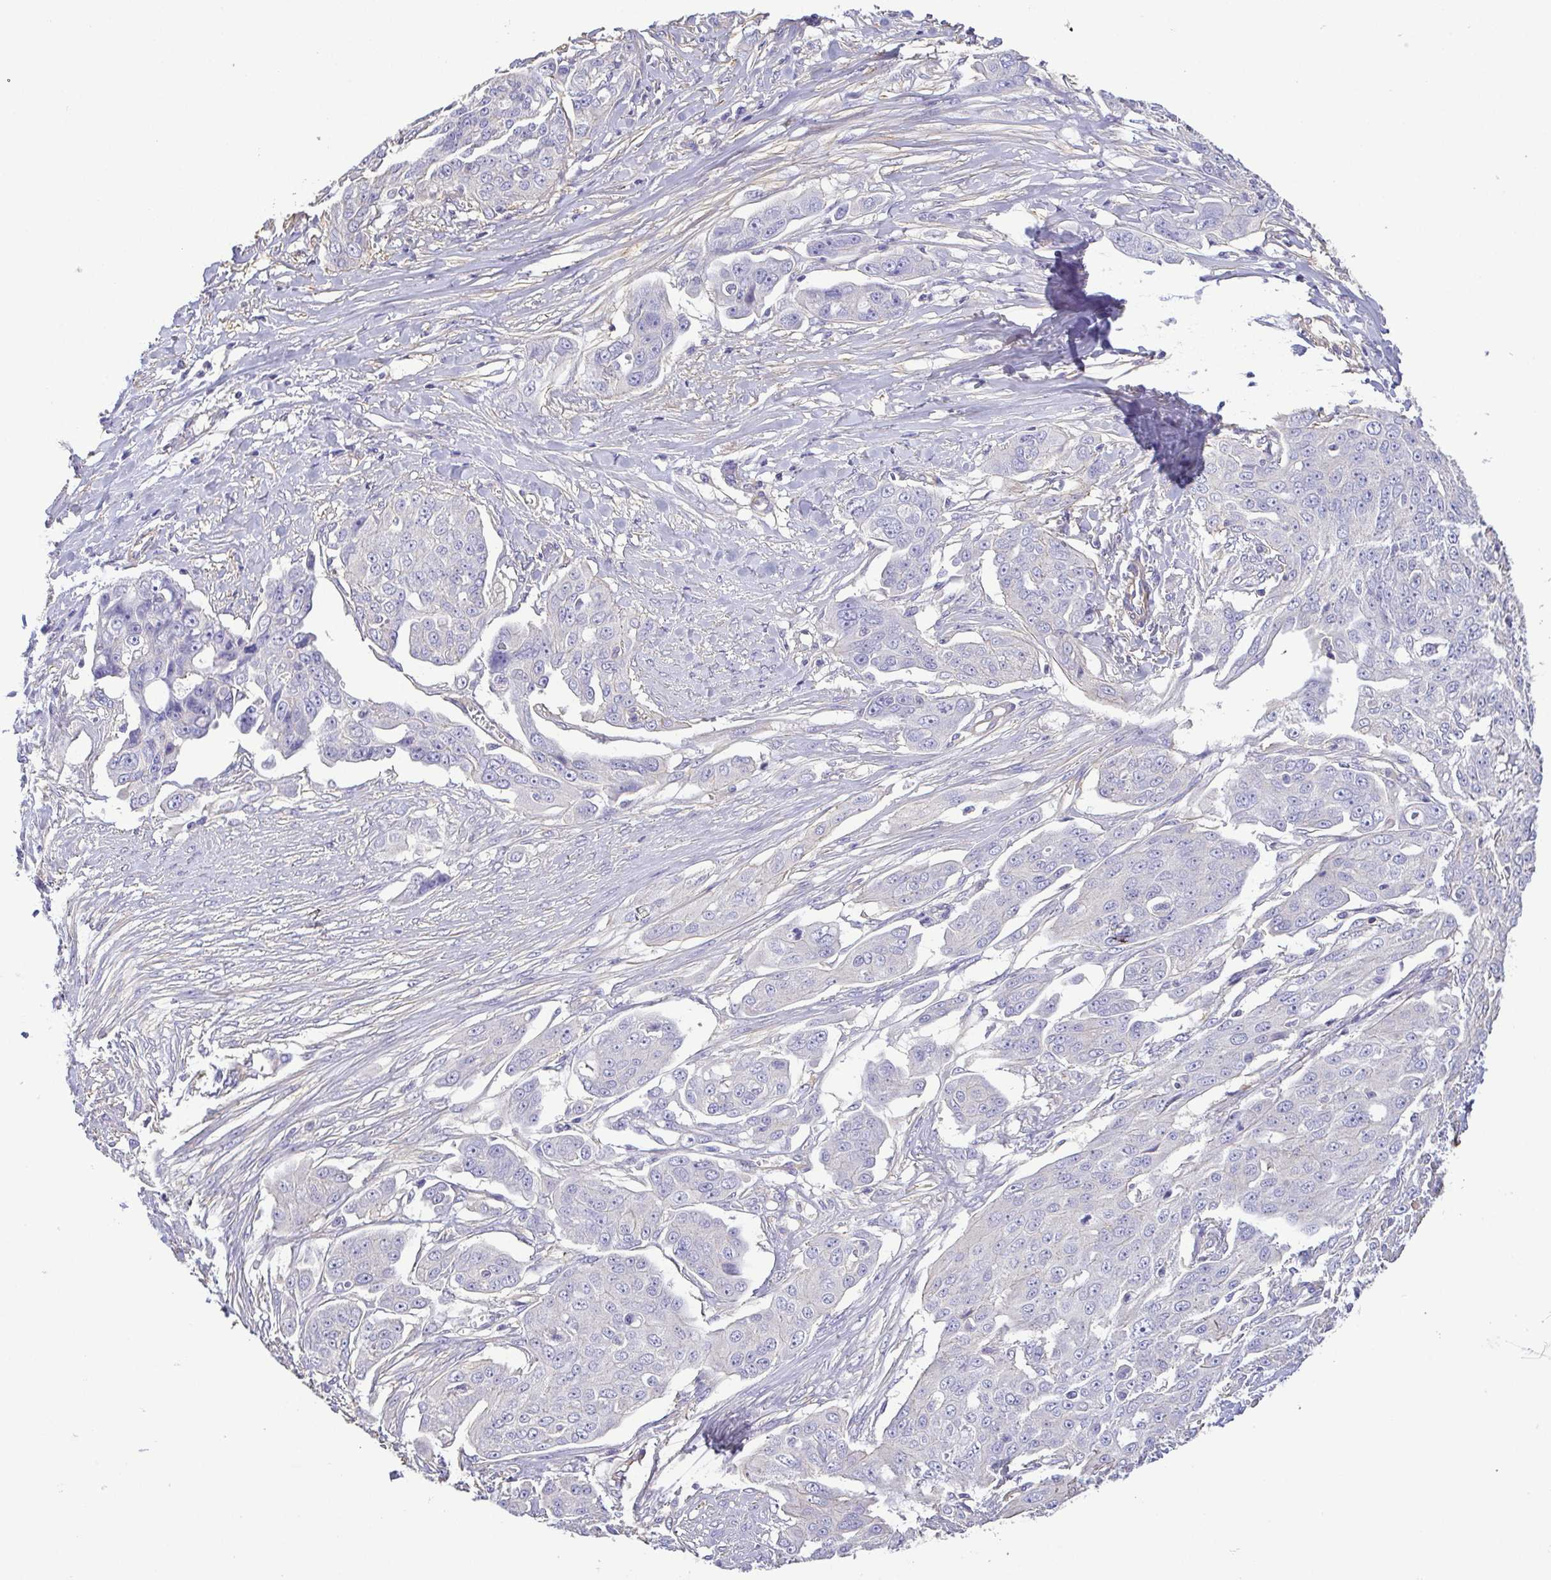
{"staining": {"intensity": "negative", "quantity": "none", "location": "none"}, "tissue": "ovarian cancer", "cell_type": "Tumor cells", "image_type": "cancer", "snomed": [{"axis": "morphology", "description": "Carcinoma, endometroid"}, {"axis": "topography", "description": "Ovary"}], "caption": "This photomicrograph is of endometroid carcinoma (ovarian) stained with immunohistochemistry (IHC) to label a protein in brown with the nuclei are counter-stained blue. There is no expression in tumor cells.", "gene": "MYL6", "patient": {"sex": "female", "age": 70}}